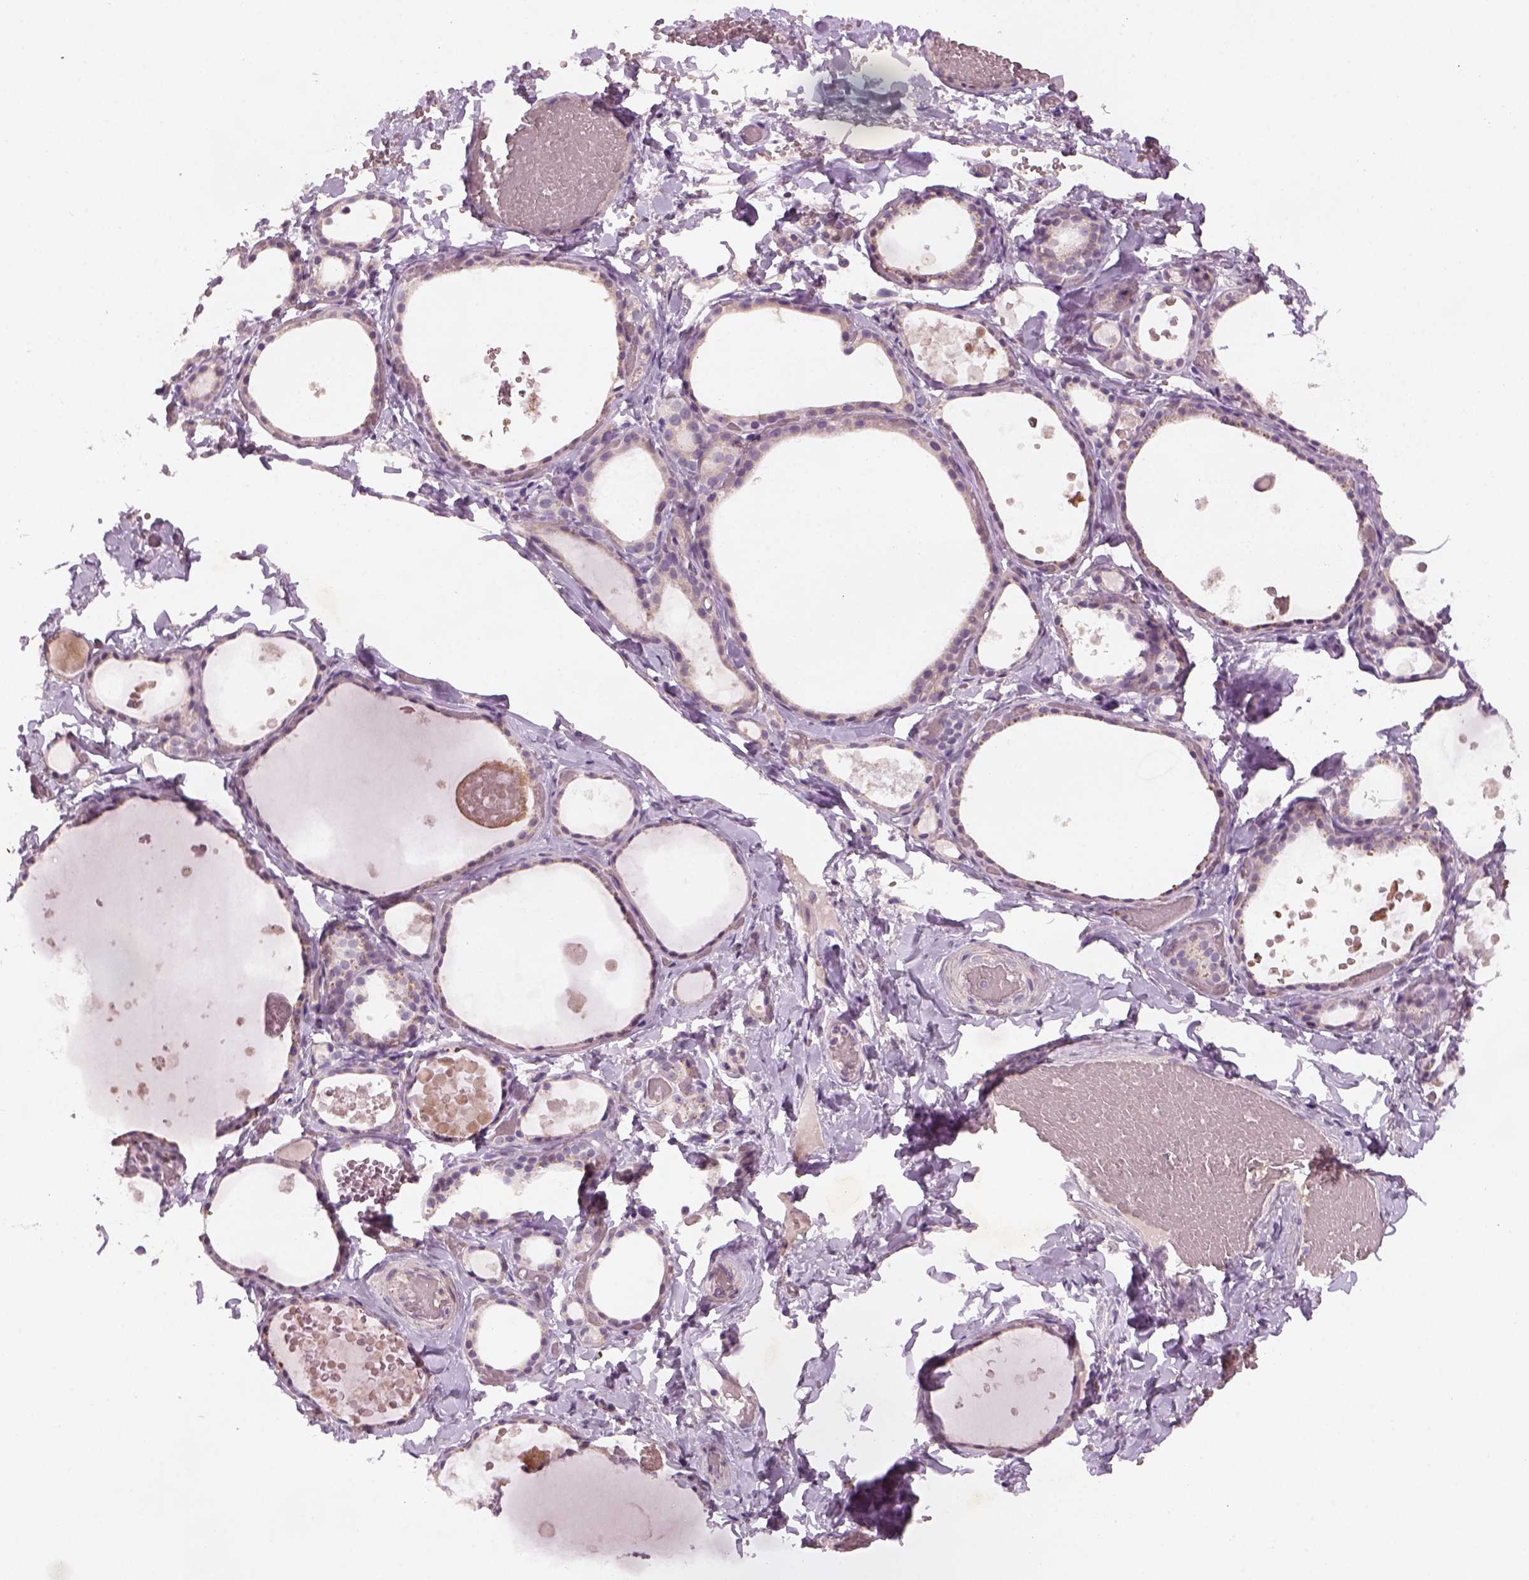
{"staining": {"intensity": "negative", "quantity": "none", "location": "none"}, "tissue": "thyroid gland", "cell_type": "Glandular cells", "image_type": "normal", "snomed": [{"axis": "morphology", "description": "Normal tissue, NOS"}, {"axis": "topography", "description": "Thyroid gland"}], "caption": "Histopathology image shows no significant protein staining in glandular cells of unremarkable thyroid gland.", "gene": "GDNF", "patient": {"sex": "female", "age": 56}}